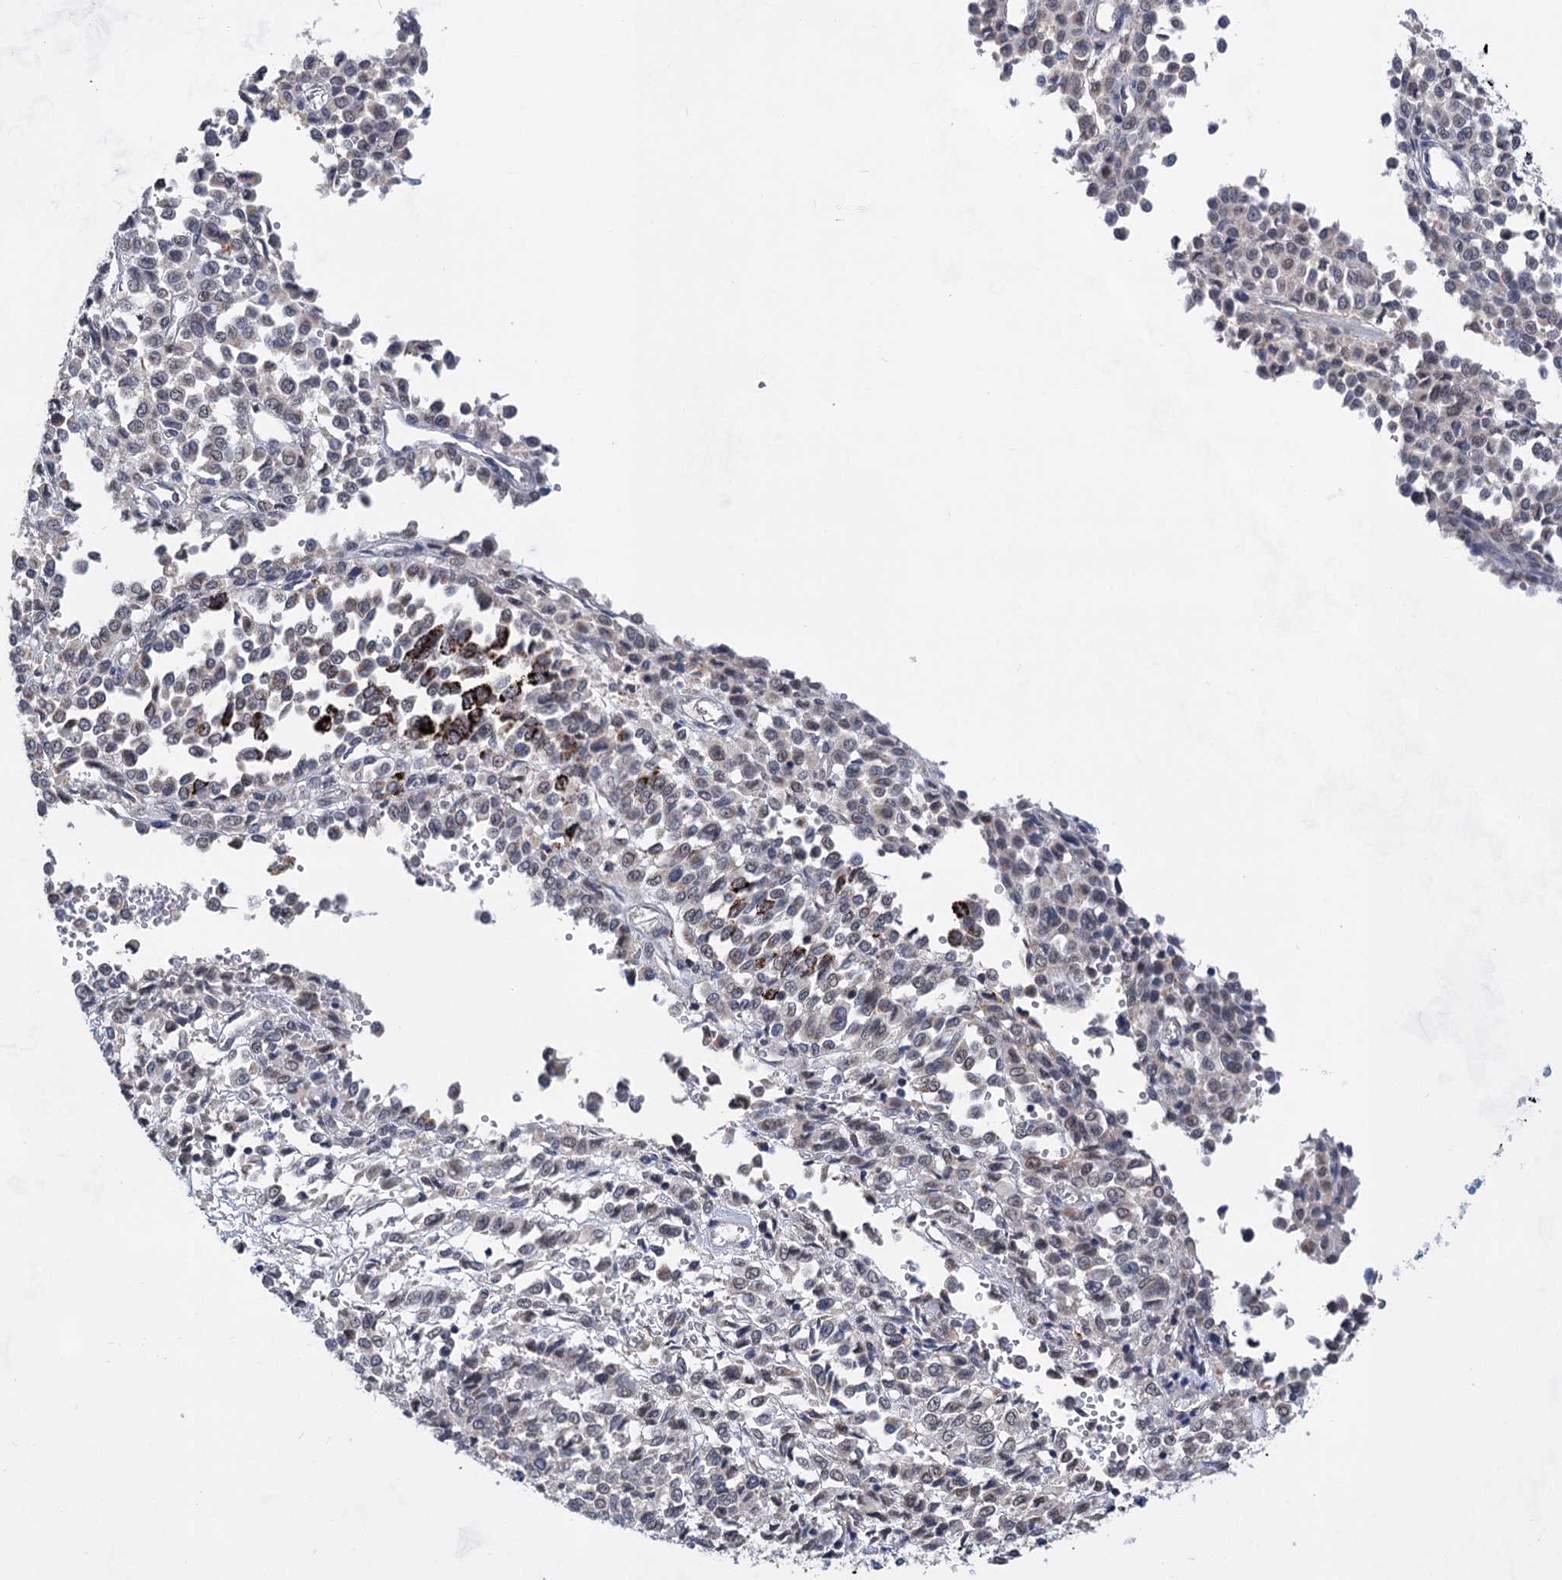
{"staining": {"intensity": "strong", "quantity": "<25%", "location": "cytoplasmic/membranous"}, "tissue": "melanoma", "cell_type": "Tumor cells", "image_type": "cancer", "snomed": [{"axis": "morphology", "description": "Malignant melanoma, Metastatic site"}, {"axis": "topography", "description": "Pancreas"}], "caption": "Human melanoma stained with a brown dye exhibits strong cytoplasmic/membranous positive positivity in approximately <25% of tumor cells.", "gene": "TTC17", "patient": {"sex": "female", "age": 30}}